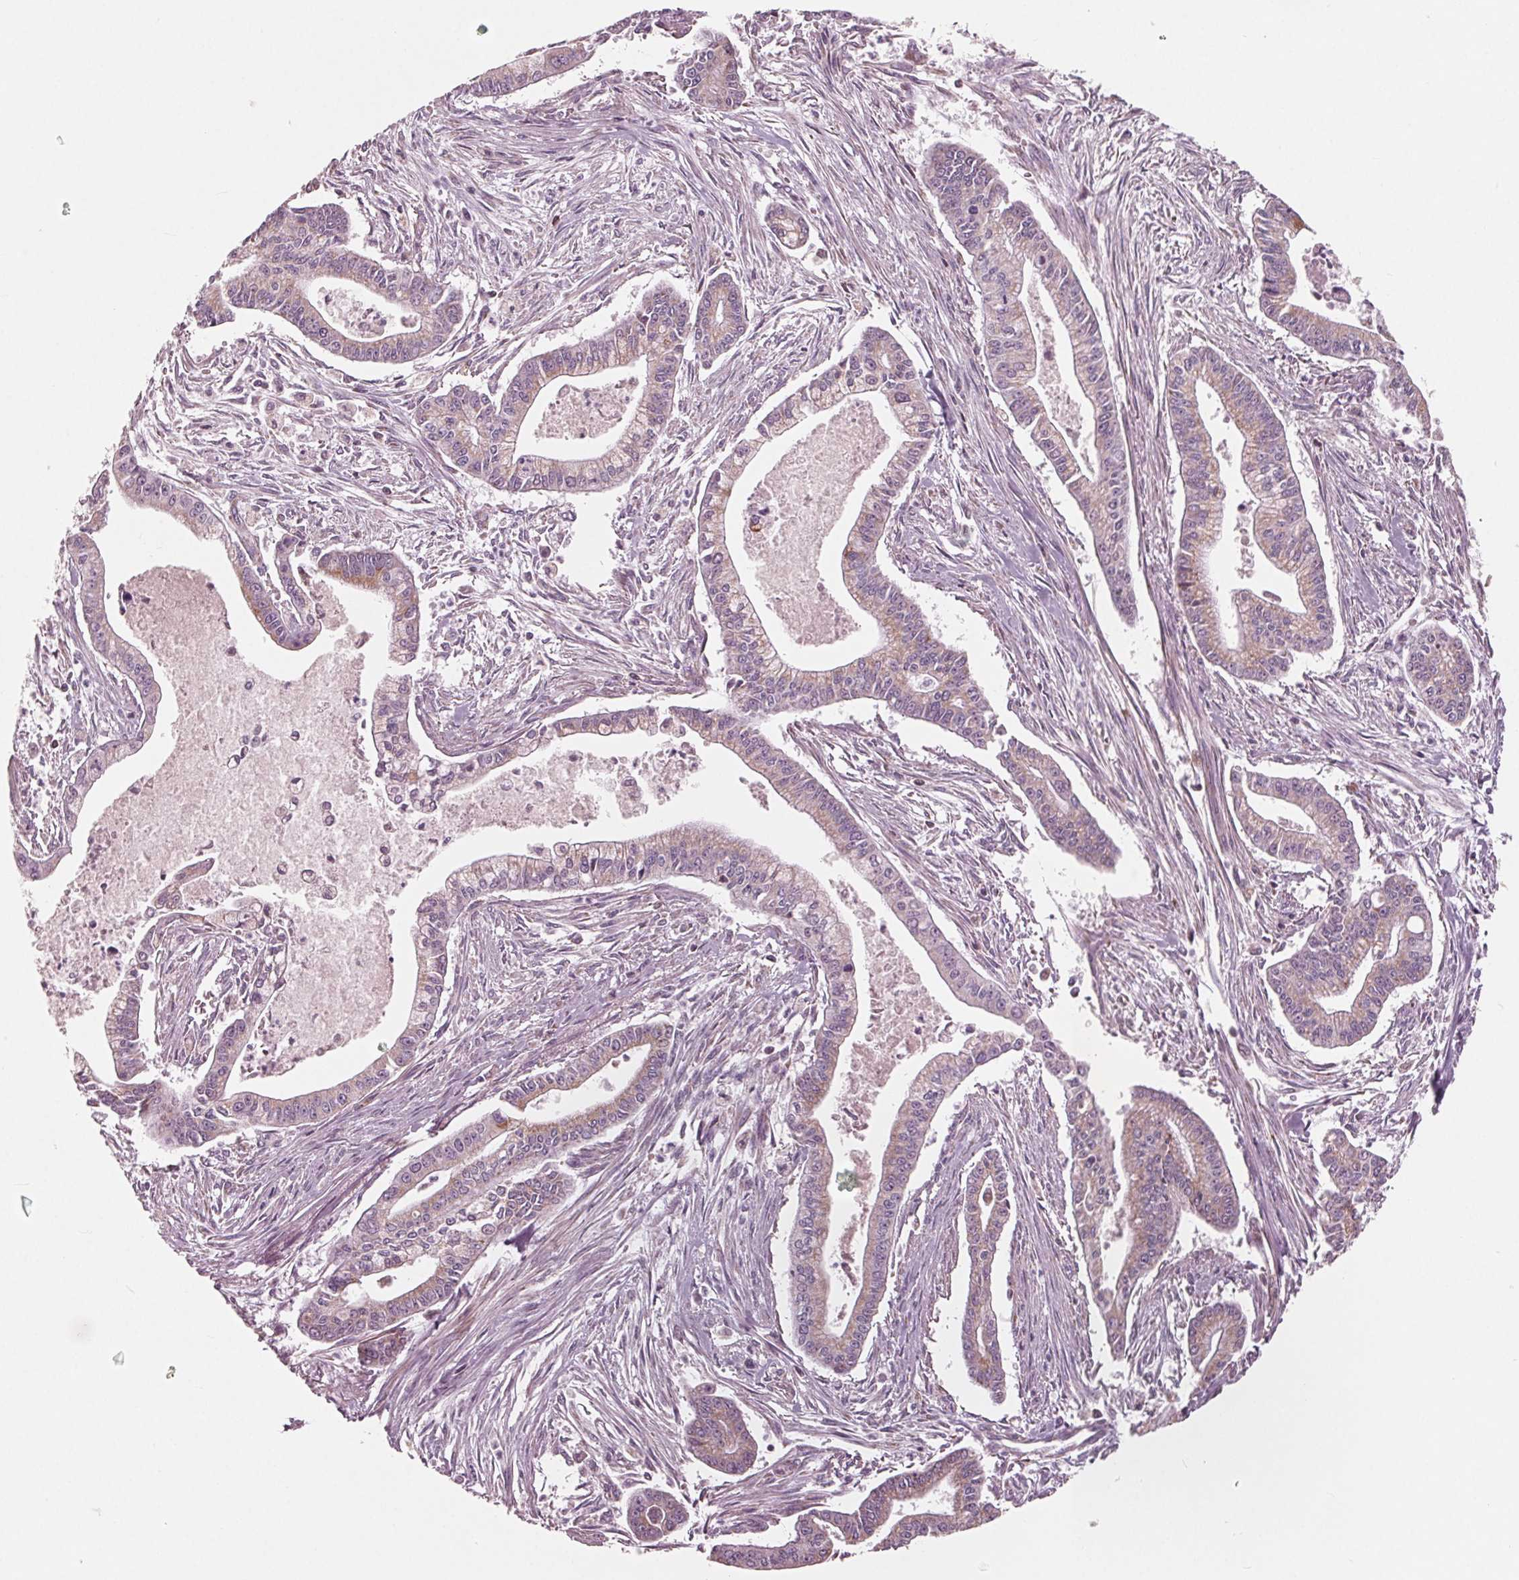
{"staining": {"intensity": "weak", "quantity": "25%-75%", "location": "cytoplasmic/membranous"}, "tissue": "pancreatic cancer", "cell_type": "Tumor cells", "image_type": "cancer", "snomed": [{"axis": "morphology", "description": "Adenocarcinoma, NOS"}, {"axis": "topography", "description": "Pancreas"}], "caption": "Protein positivity by immunohistochemistry (IHC) exhibits weak cytoplasmic/membranous positivity in about 25%-75% of tumor cells in pancreatic adenocarcinoma. The staining was performed using DAB (3,3'-diaminobenzidine) to visualize the protein expression in brown, while the nuclei were stained in blue with hematoxylin (Magnification: 20x).", "gene": "DCAF4L2", "patient": {"sex": "female", "age": 65}}